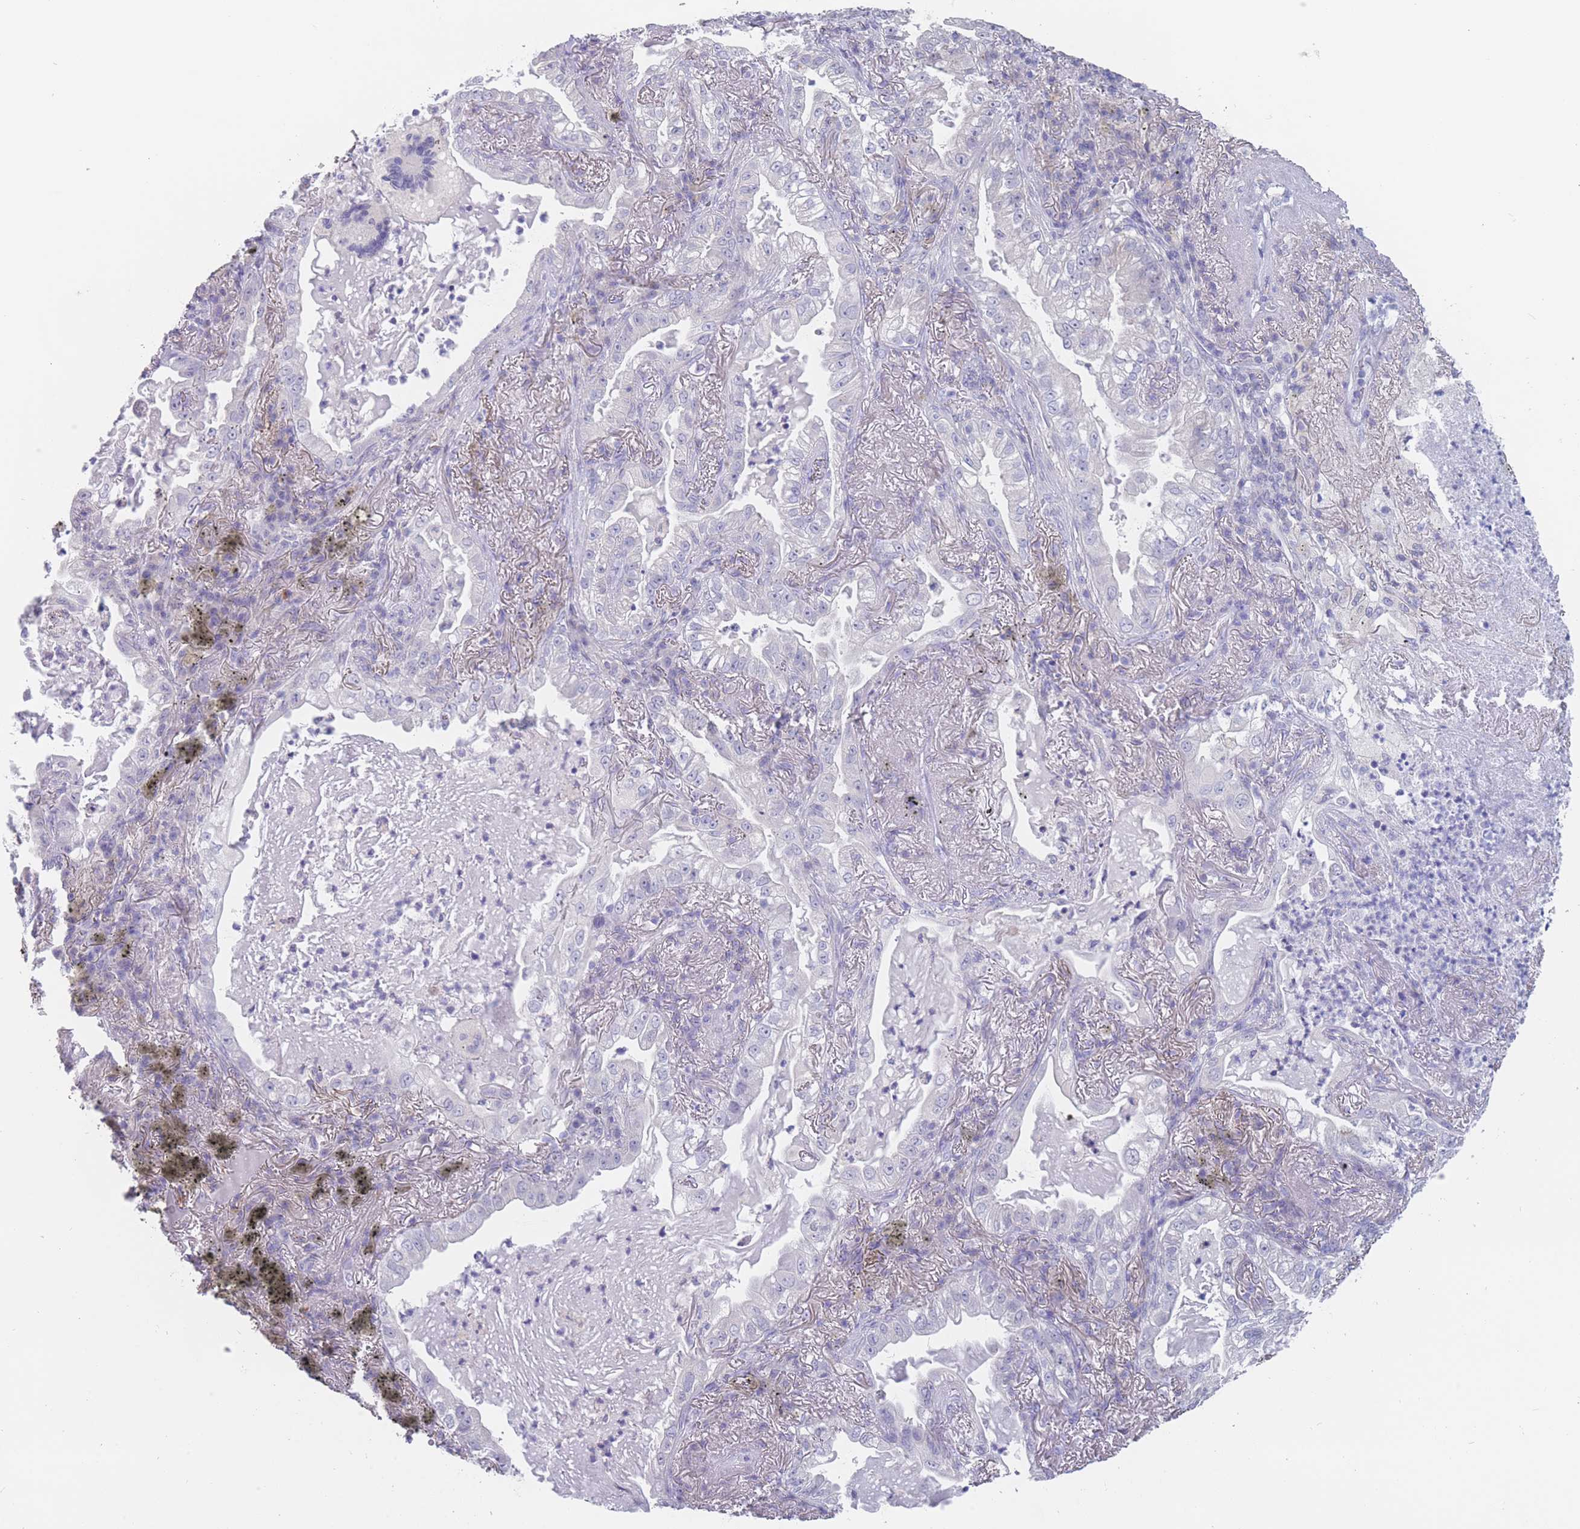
{"staining": {"intensity": "negative", "quantity": "none", "location": "none"}, "tissue": "lung cancer", "cell_type": "Tumor cells", "image_type": "cancer", "snomed": [{"axis": "morphology", "description": "Adenocarcinoma, NOS"}, {"axis": "topography", "description": "Lung"}], "caption": "Protein analysis of lung cancer displays no significant staining in tumor cells.", "gene": "CYP51A1", "patient": {"sex": "female", "age": 73}}